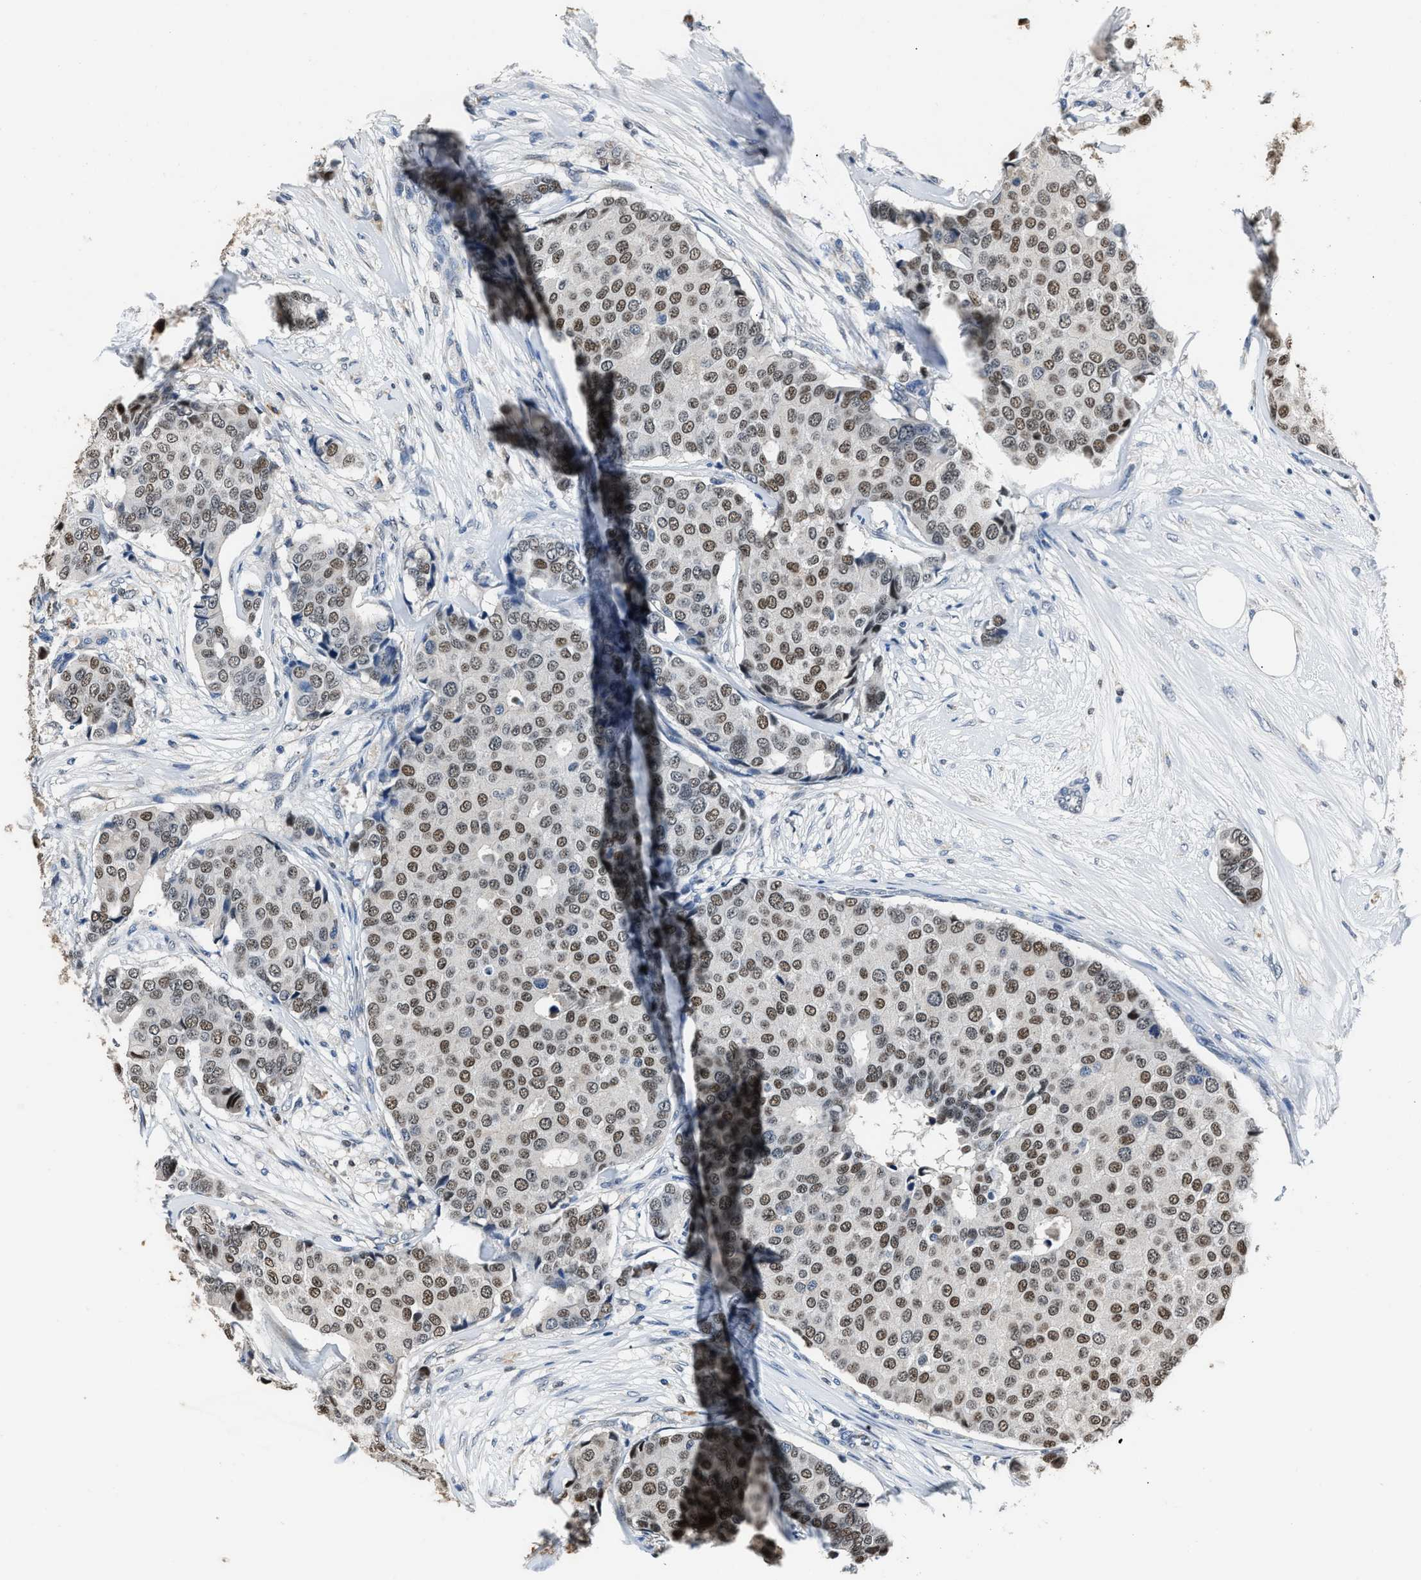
{"staining": {"intensity": "moderate", "quantity": ">75%", "location": "nuclear"}, "tissue": "breast cancer", "cell_type": "Tumor cells", "image_type": "cancer", "snomed": [{"axis": "morphology", "description": "Duct carcinoma"}, {"axis": "topography", "description": "Breast"}], "caption": "Breast cancer was stained to show a protein in brown. There is medium levels of moderate nuclear positivity in approximately >75% of tumor cells.", "gene": "NSUN5", "patient": {"sex": "female", "age": 75}}